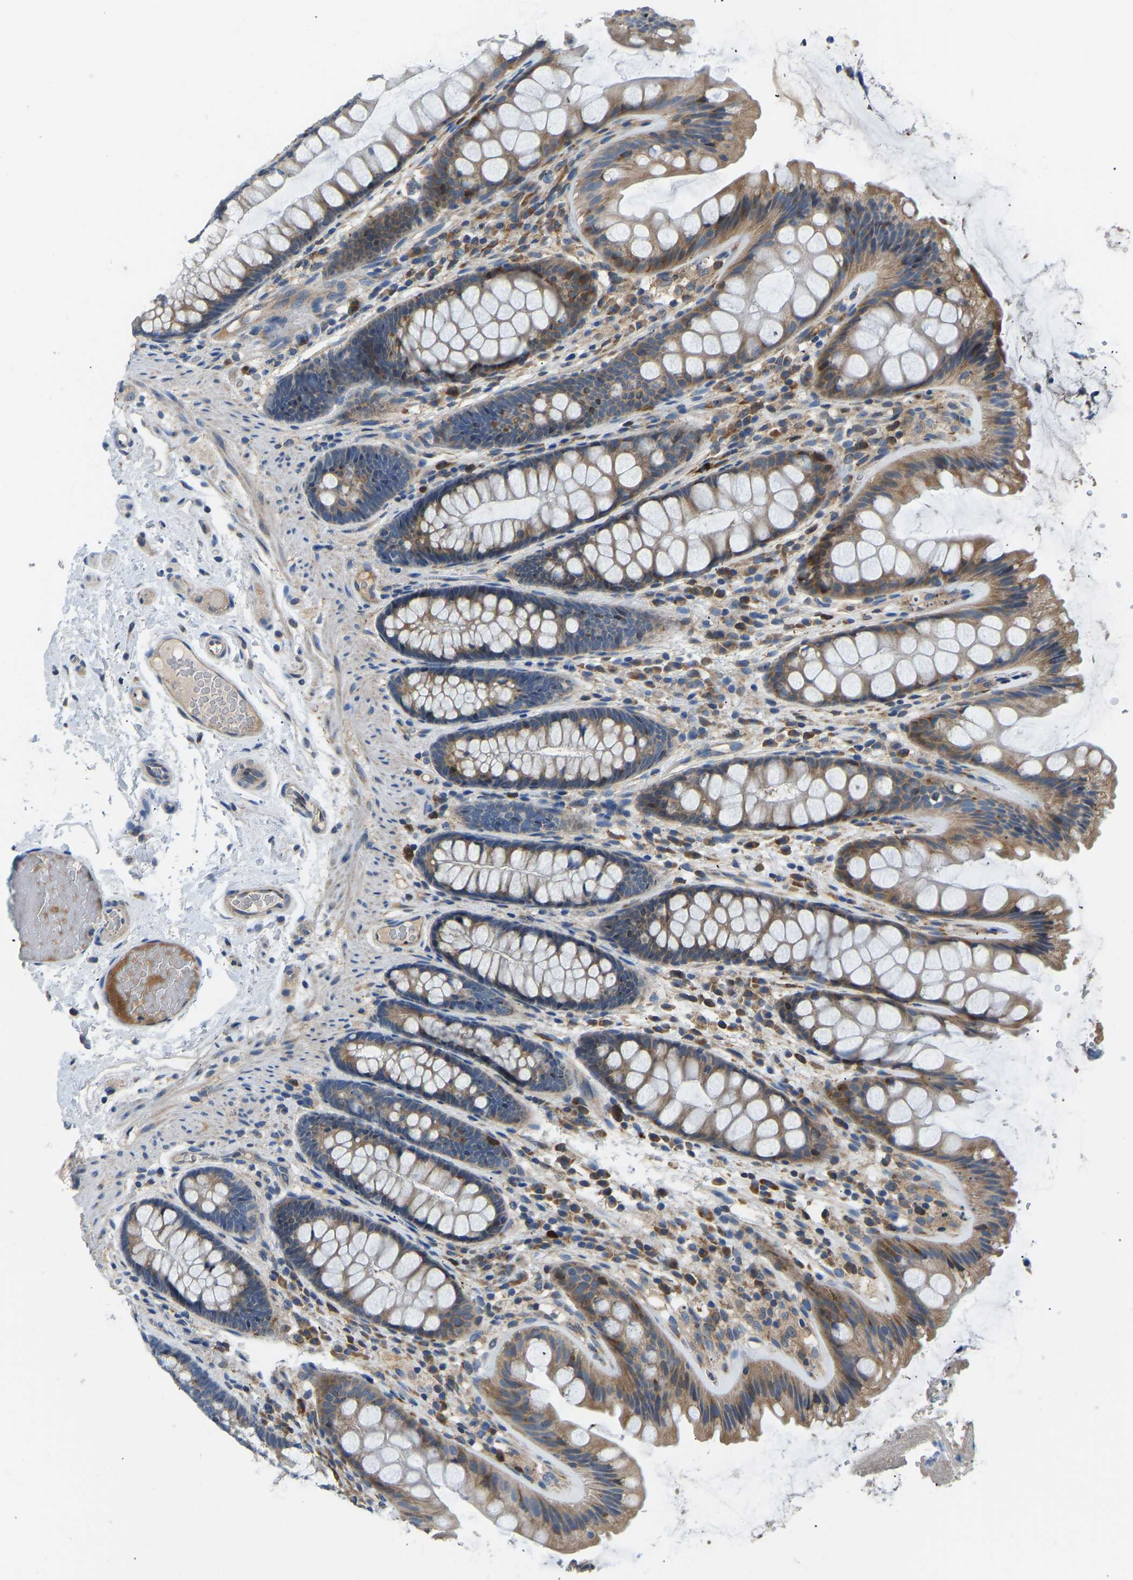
{"staining": {"intensity": "moderate", "quantity": "25%-75%", "location": "cytoplasmic/membranous"}, "tissue": "colon", "cell_type": "Endothelial cells", "image_type": "normal", "snomed": [{"axis": "morphology", "description": "Normal tissue, NOS"}, {"axis": "topography", "description": "Colon"}], "caption": "A micrograph of colon stained for a protein shows moderate cytoplasmic/membranous brown staining in endothelial cells.", "gene": "RBP1", "patient": {"sex": "female", "age": 56}}